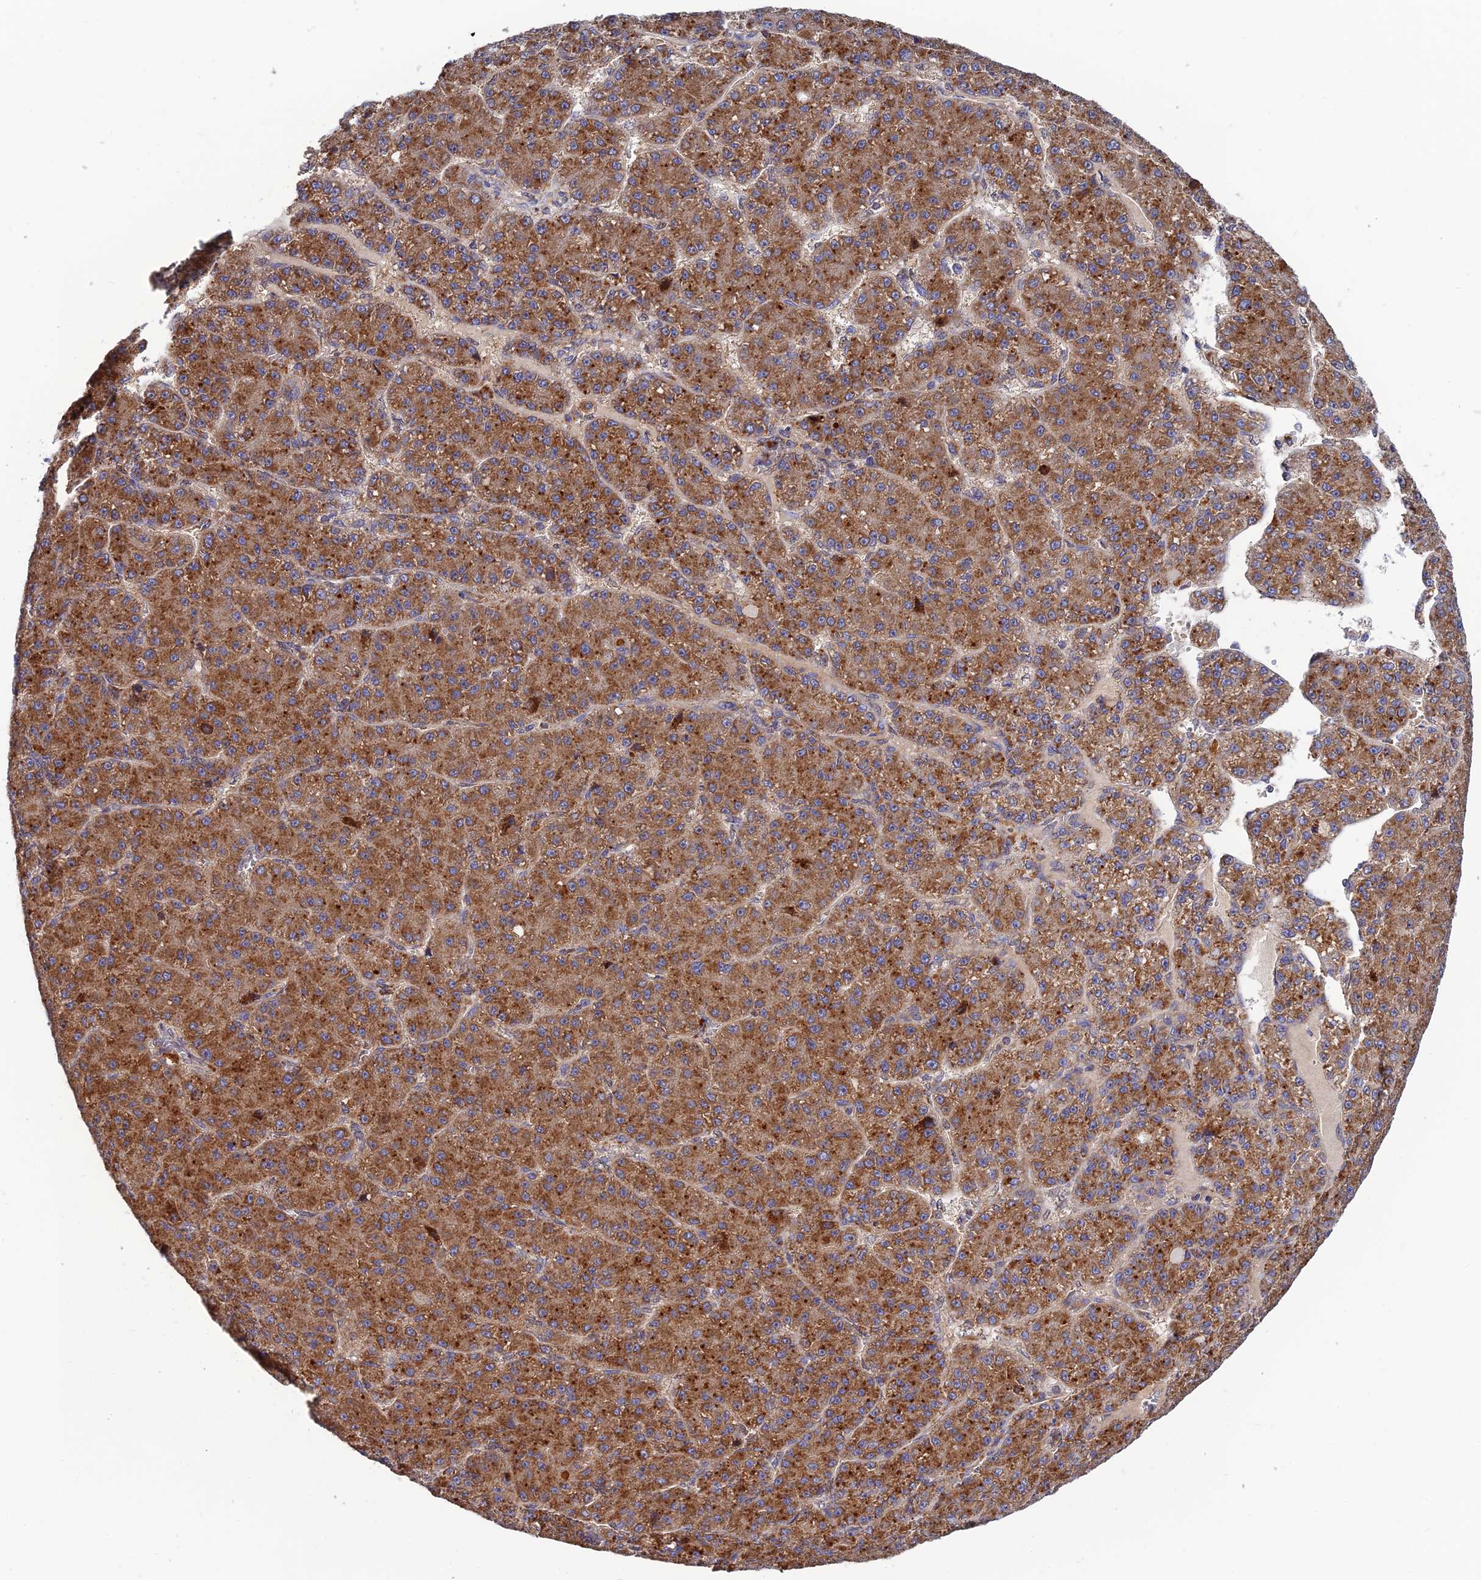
{"staining": {"intensity": "moderate", "quantity": ">75%", "location": "cytoplasmic/membranous"}, "tissue": "liver cancer", "cell_type": "Tumor cells", "image_type": "cancer", "snomed": [{"axis": "morphology", "description": "Carcinoma, Hepatocellular, NOS"}, {"axis": "topography", "description": "Liver"}], "caption": "Tumor cells display moderate cytoplasmic/membranous positivity in about >75% of cells in liver cancer (hepatocellular carcinoma). (DAB IHC, brown staining for protein, blue staining for nuclei).", "gene": "PODNL1", "patient": {"sex": "male", "age": 67}}